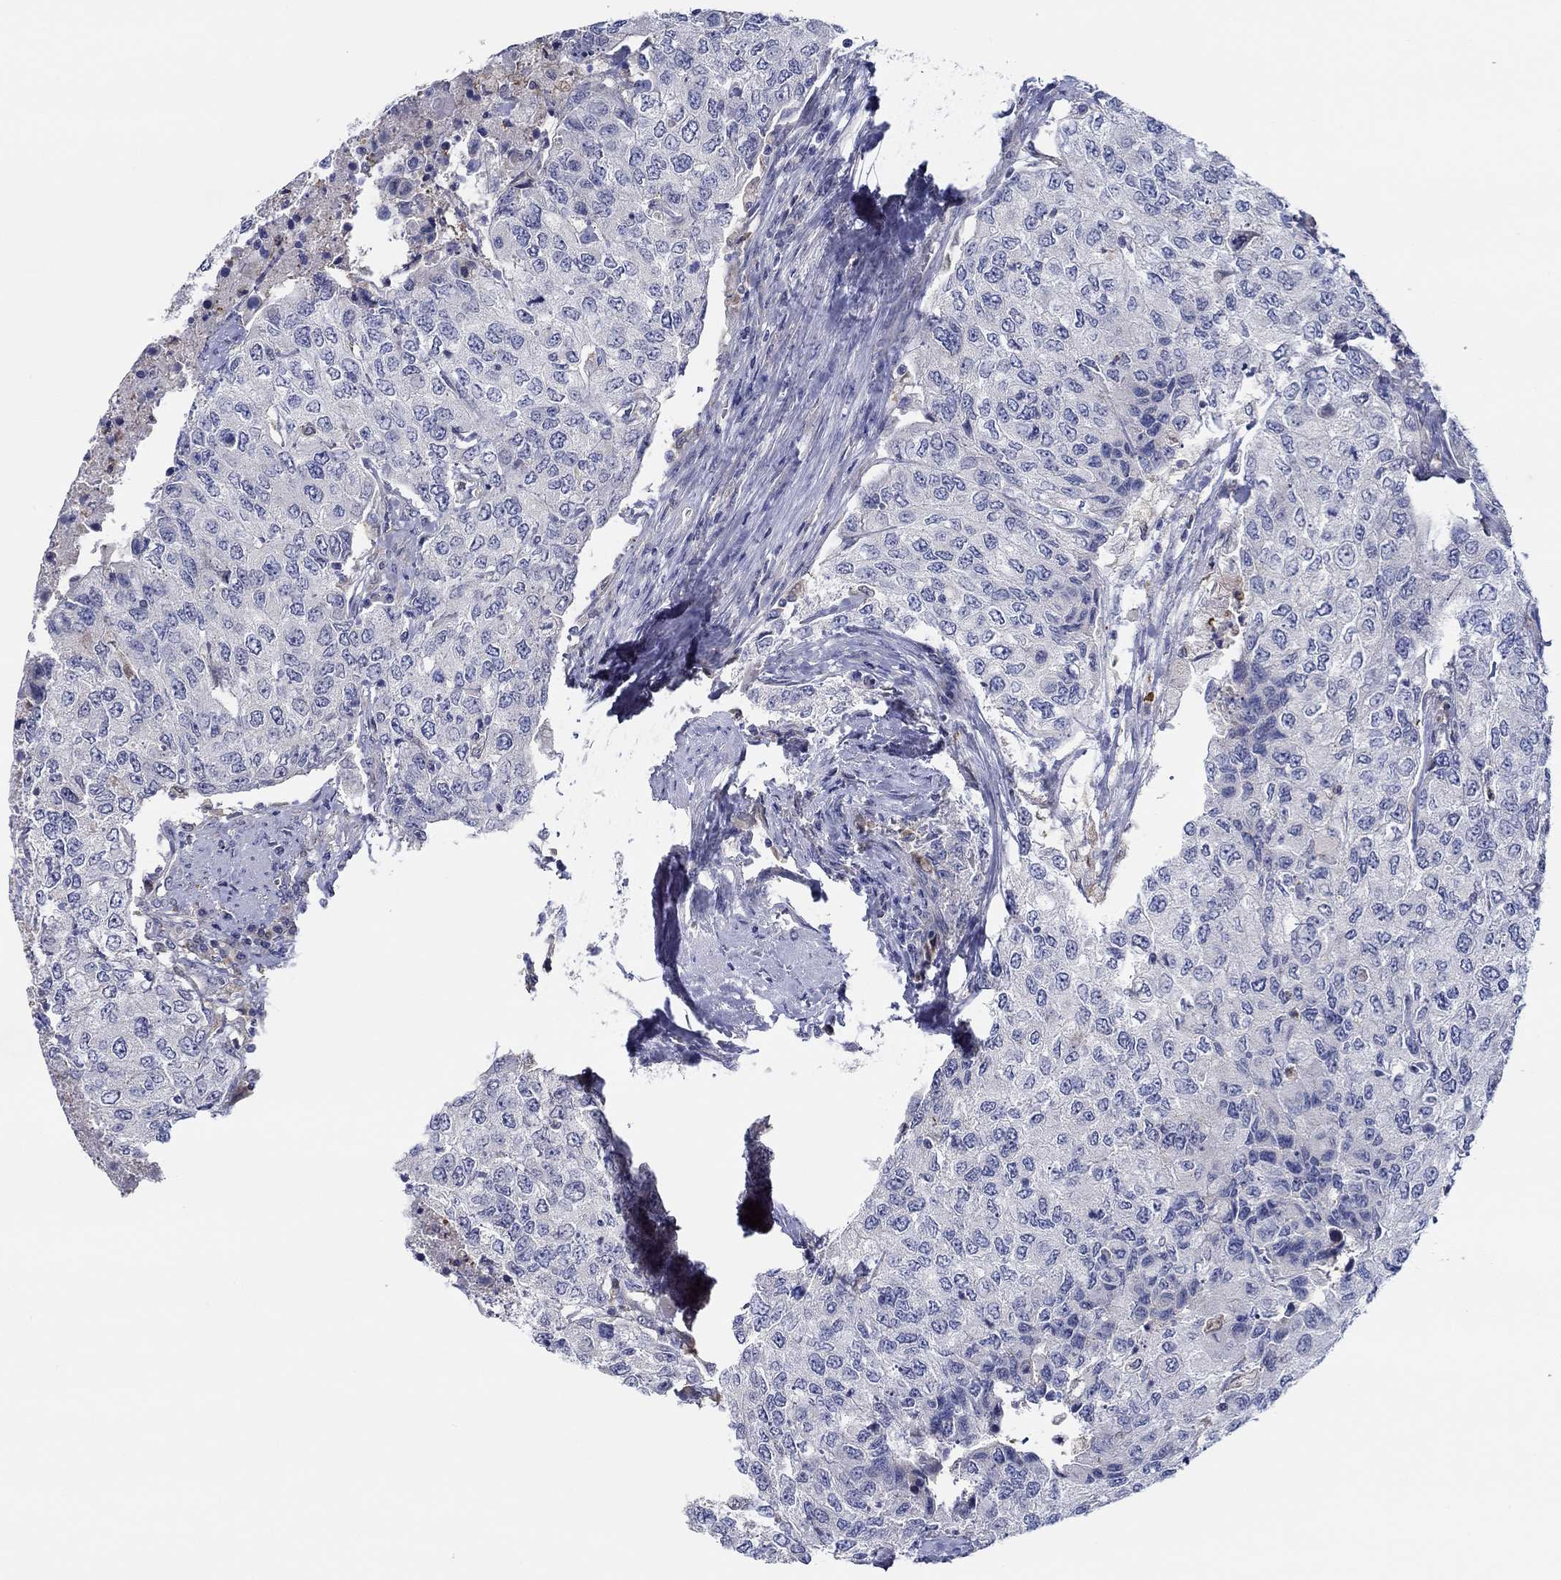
{"staining": {"intensity": "negative", "quantity": "none", "location": "none"}, "tissue": "urothelial cancer", "cell_type": "Tumor cells", "image_type": "cancer", "snomed": [{"axis": "morphology", "description": "Urothelial carcinoma, High grade"}, {"axis": "topography", "description": "Urinary bladder"}], "caption": "Immunohistochemistry (IHC) of human urothelial carcinoma (high-grade) shows no positivity in tumor cells. (DAB (3,3'-diaminobenzidine) immunohistochemistry, high magnification).", "gene": "CFAP61", "patient": {"sex": "female", "age": 78}}